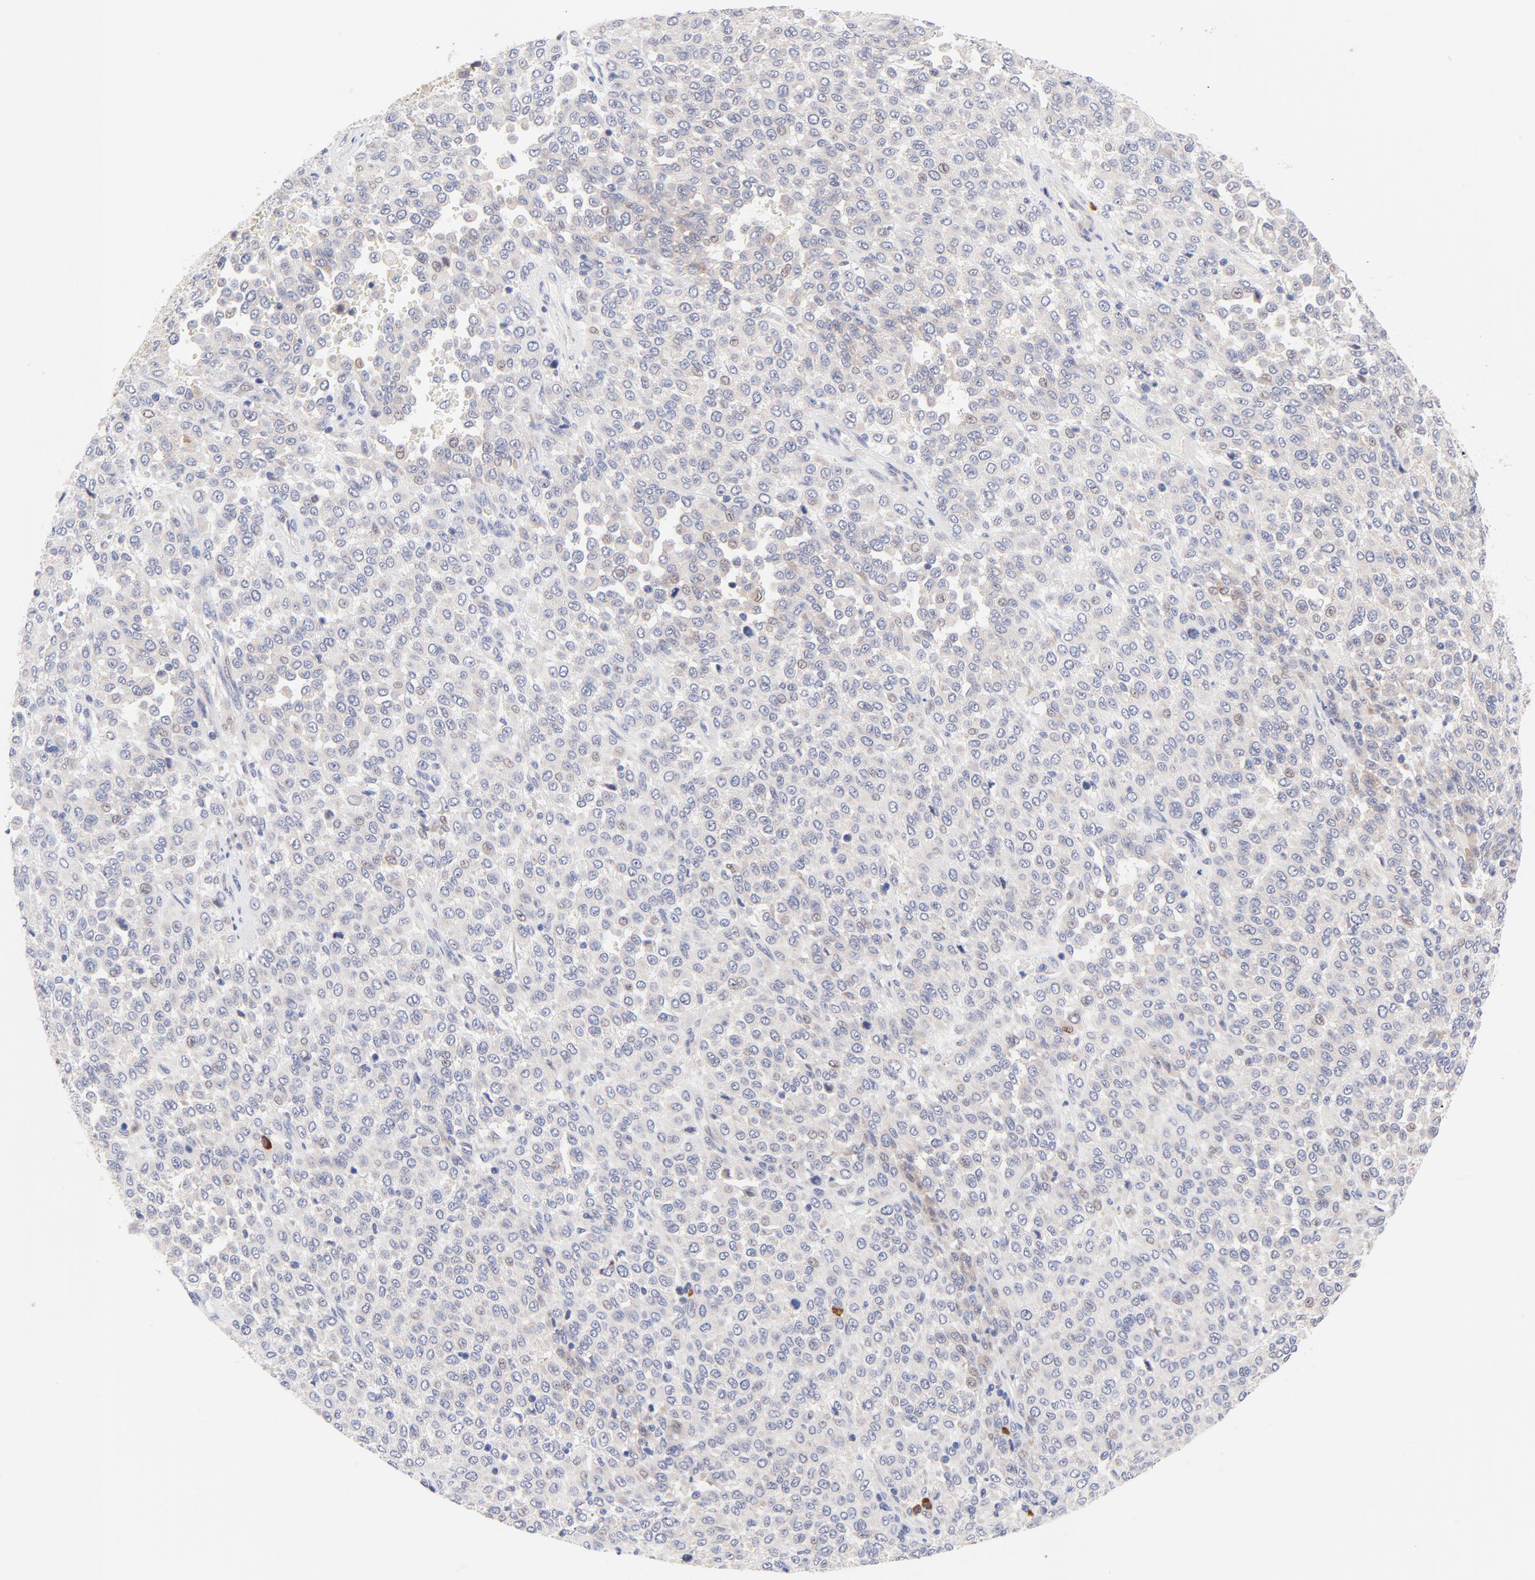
{"staining": {"intensity": "negative", "quantity": "none", "location": "none"}, "tissue": "melanoma", "cell_type": "Tumor cells", "image_type": "cancer", "snomed": [{"axis": "morphology", "description": "Malignant melanoma, Metastatic site"}, {"axis": "topography", "description": "Pancreas"}], "caption": "Tumor cells show no significant positivity in malignant melanoma (metastatic site).", "gene": "AFF2", "patient": {"sex": "female", "age": 30}}